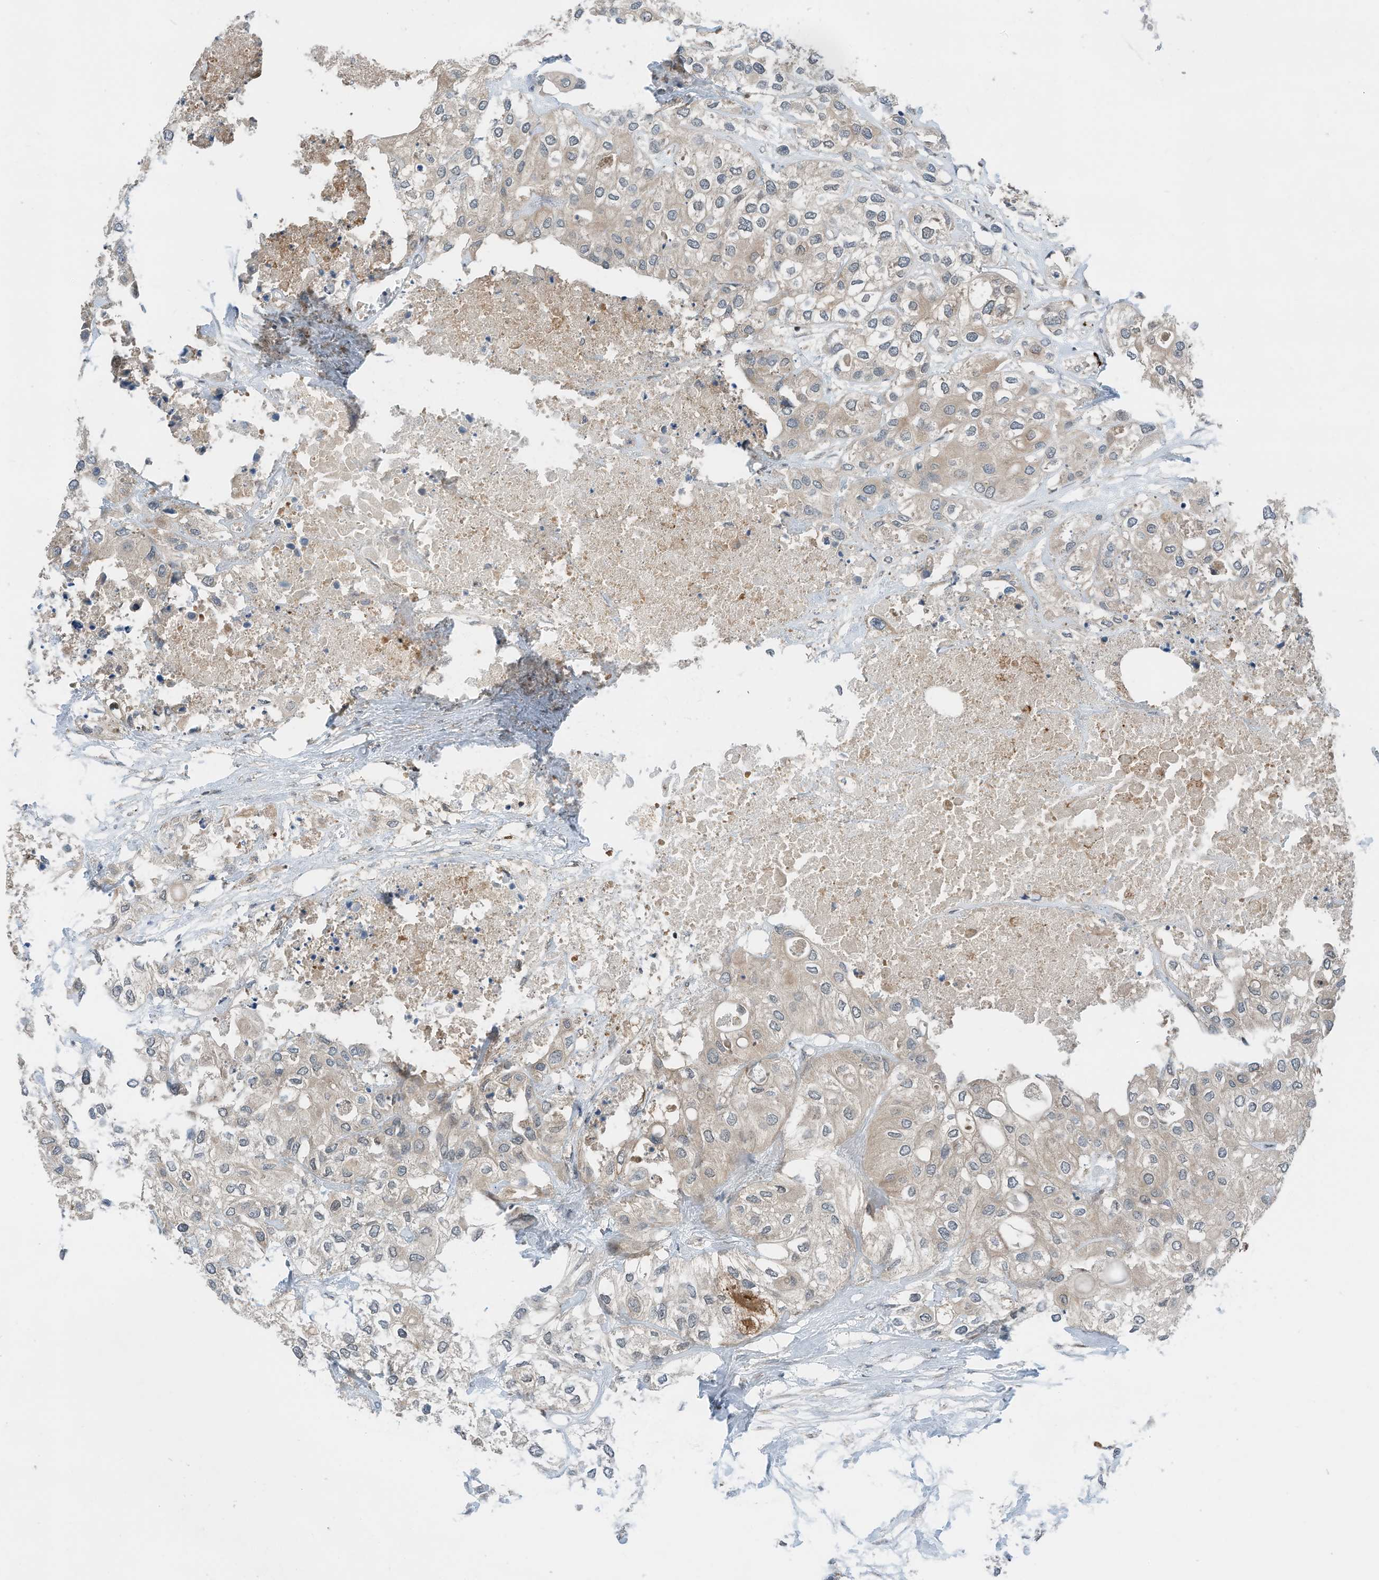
{"staining": {"intensity": "weak", "quantity": "25%-75%", "location": "cytoplasmic/membranous"}, "tissue": "urothelial cancer", "cell_type": "Tumor cells", "image_type": "cancer", "snomed": [{"axis": "morphology", "description": "Urothelial carcinoma, High grade"}, {"axis": "topography", "description": "Urinary bladder"}], "caption": "This photomicrograph shows immunohistochemistry staining of human high-grade urothelial carcinoma, with low weak cytoplasmic/membranous positivity in approximately 25%-75% of tumor cells.", "gene": "RMND1", "patient": {"sex": "male", "age": 64}}